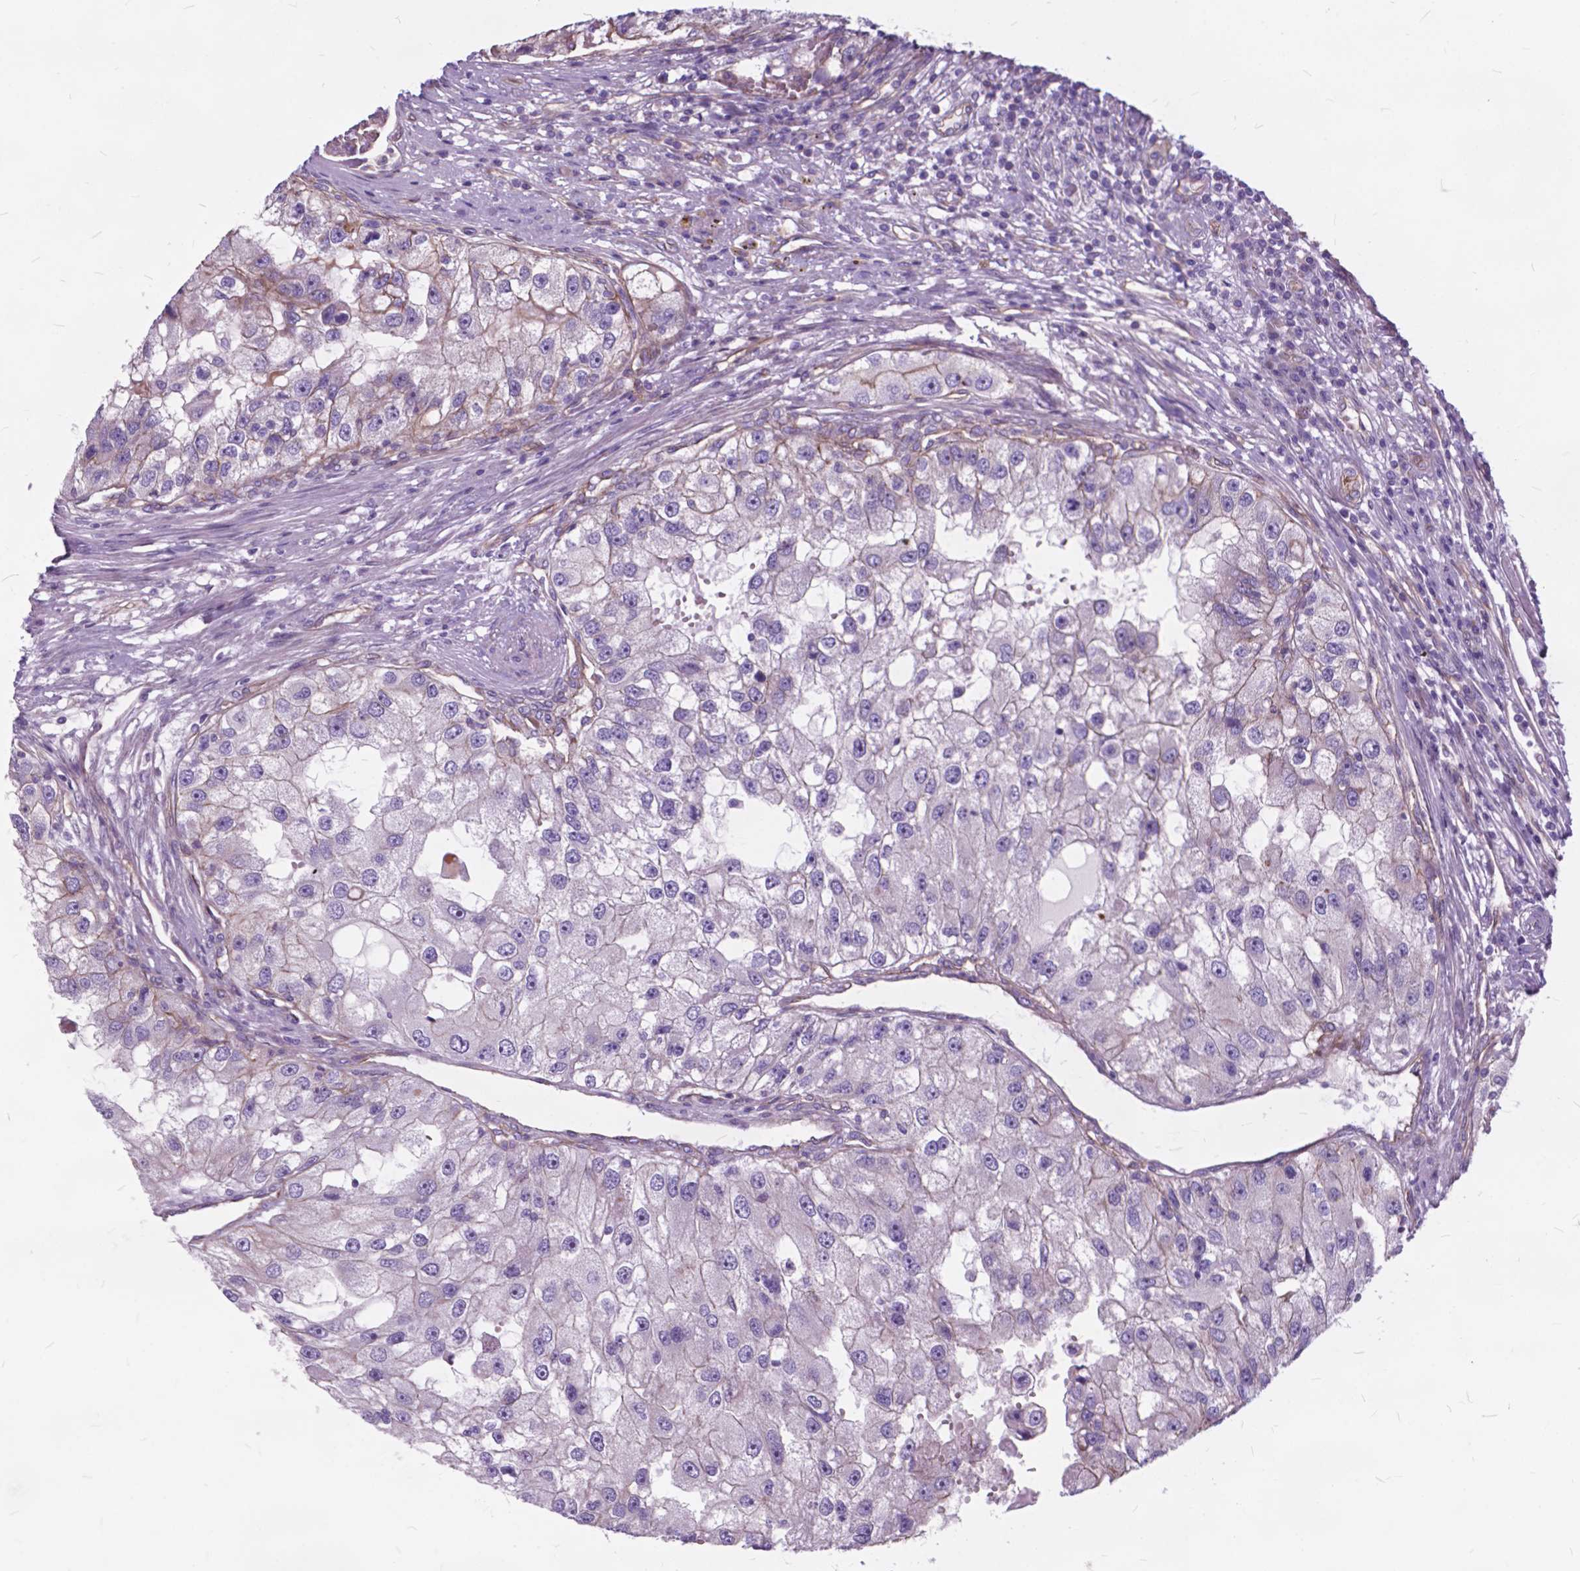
{"staining": {"intensity": "weak", "quantity": "<25%", "location": "cytoplasmic/membranous"}, "tissue": "renal cancer", "cell_type": "Tumor cells", "image_type": "cancer", "snomed": [{"axis": "morphology", "description": "Adenocarcinoma, NOS"}, {"axis": "topography", "description": "Kidney"}], "caption": "Immunohistochemistry (IHC) photomicrograph of human renal adenocarcinoma stained for a protein (brown), which displays no expression in tumor cells.", "gene": "FLT4", "patient": {"sex": "male", "age": 63}}